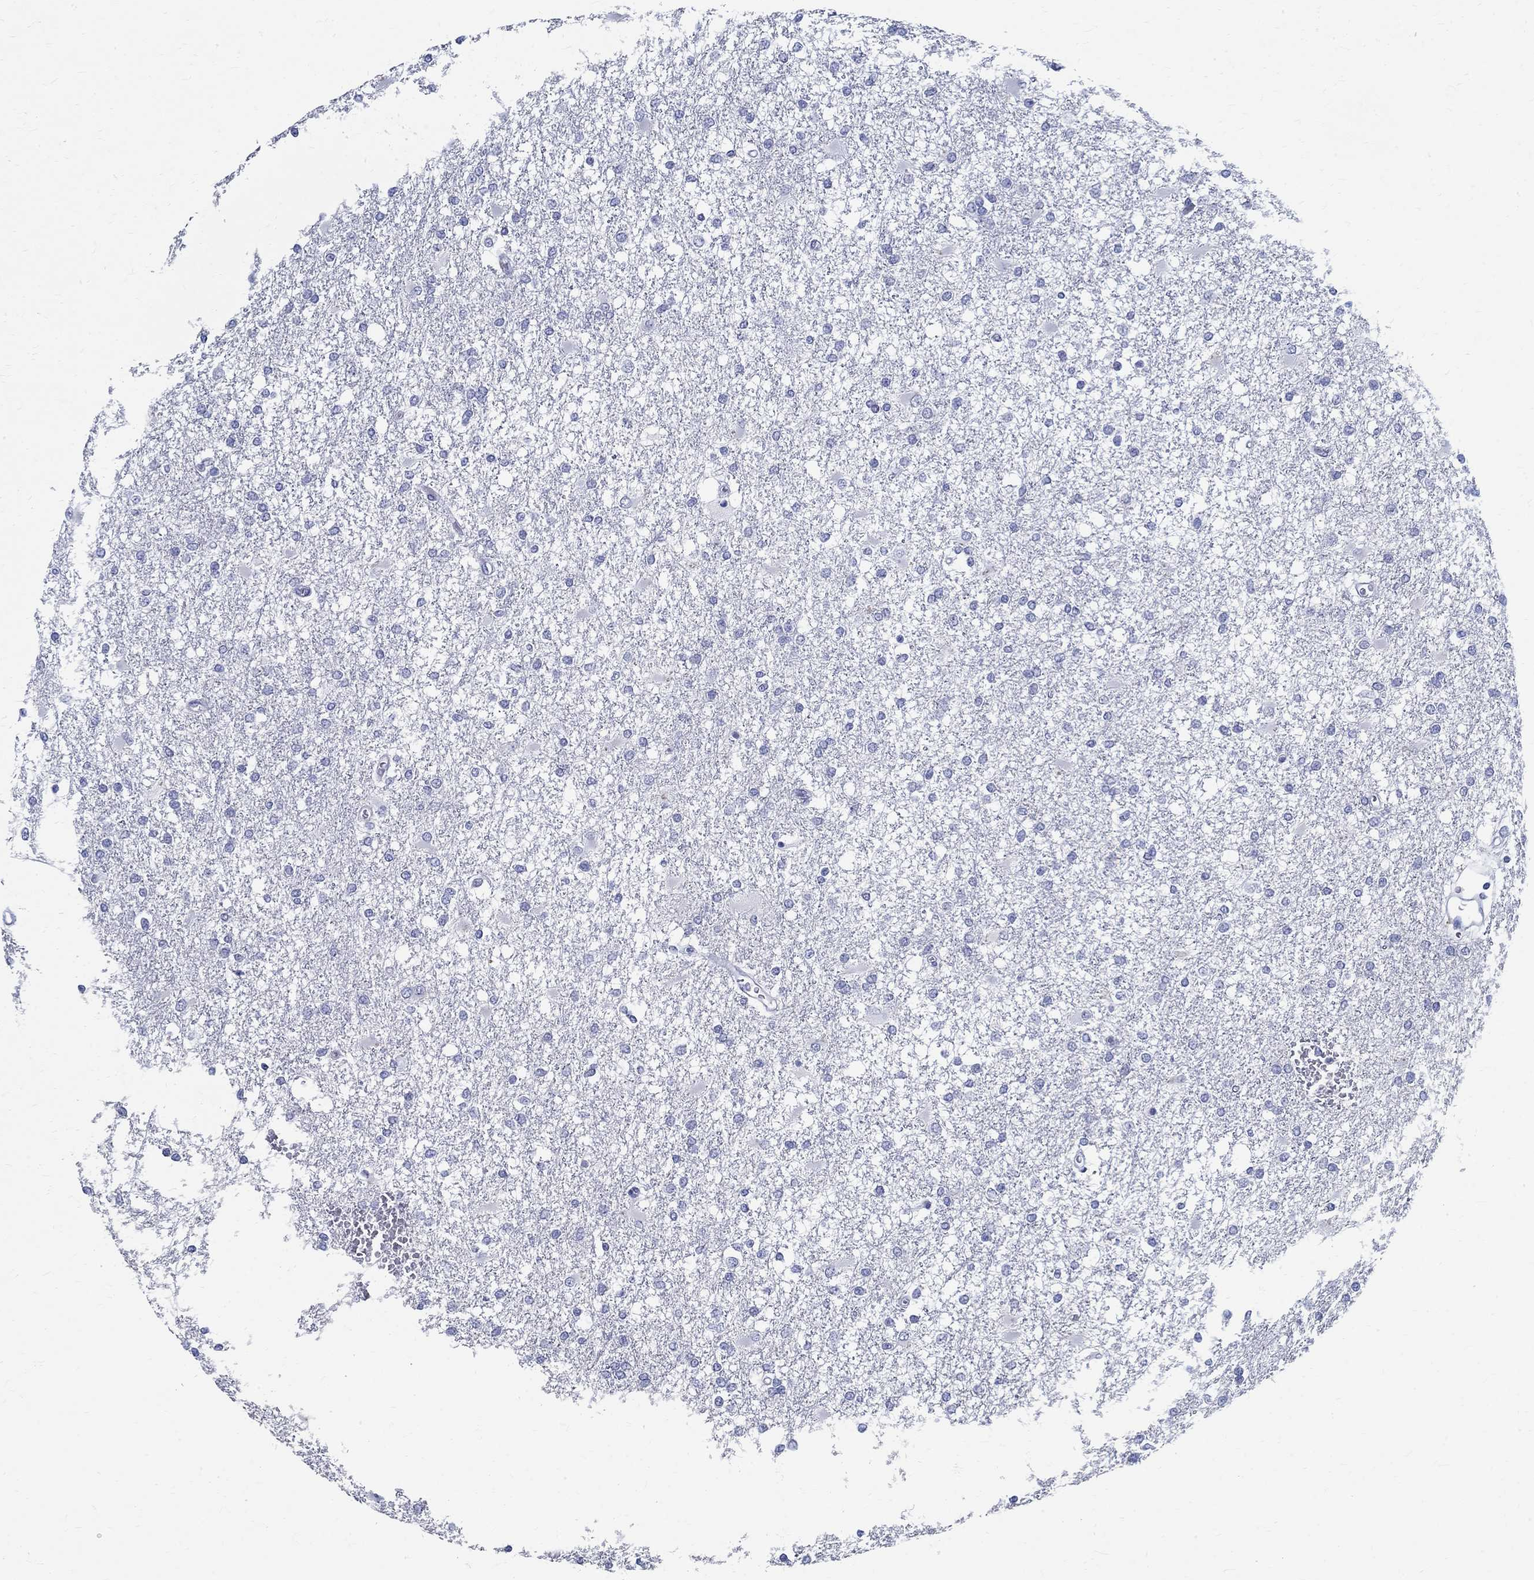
{"staining": {"intensity": "negative", "quantity": "none", "location": "none"}, "tissue": "glioma", "cell_type": "Tumor cells", "image_type": "cancer", "snomed": [{"axis": "morphology", "description": "Glioma, malignant, High grade"}, {"axis": "topography", "description": "Cerebral cortex"}], "caption": "This photomicrograph is of malignant high-grade glioma stained with immunohistochemistry (IHC) to label a protein in brown with the nuclei are counter-stained blue. There is no expression in tumor cells. (DAB (3,3'-diaminobenzidine) immunohistochemistry (IHC), high magnification).", "gene": "BSPRY", "patient": {"sex": "male", "age": 79}}